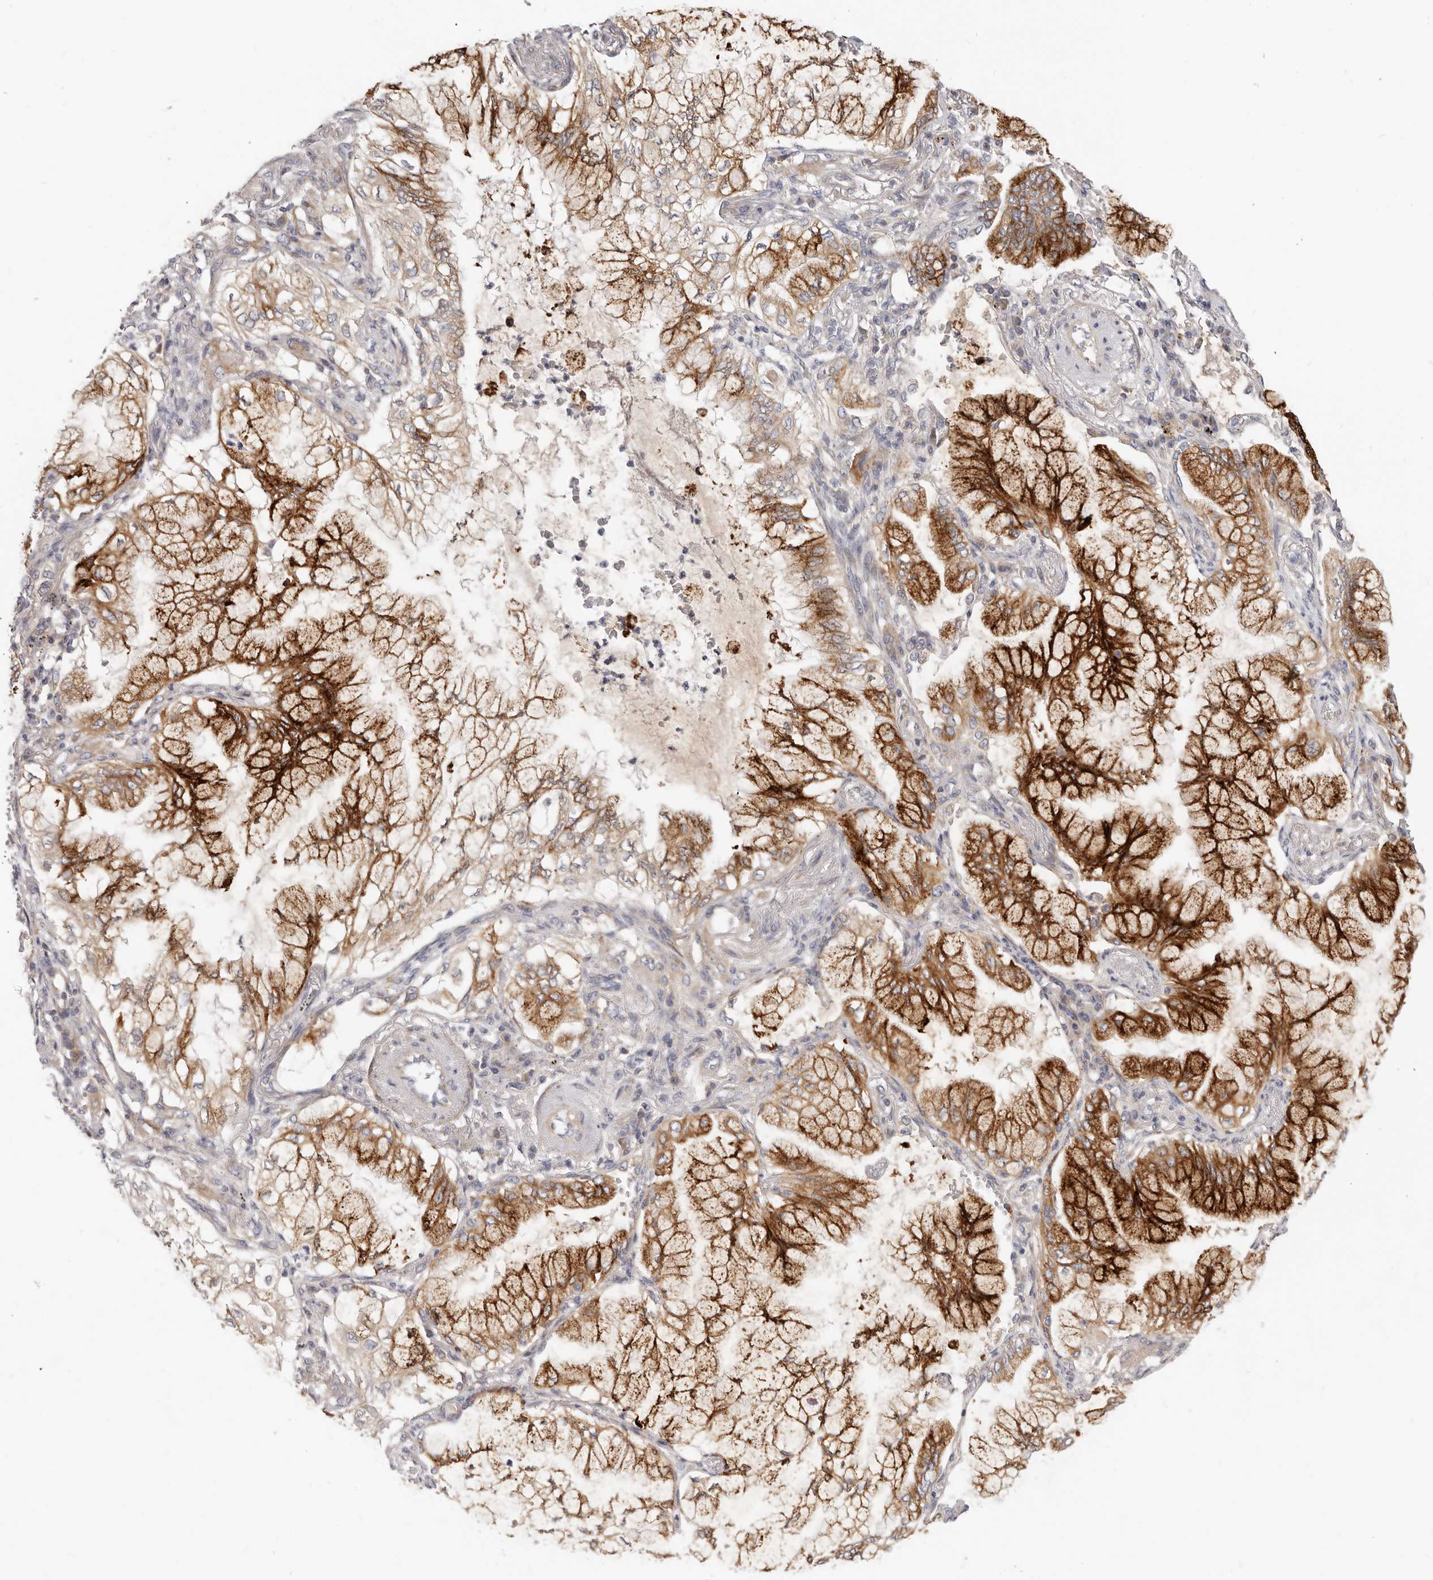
{"staining": {"intensity": "strong", "quantity": ">75%", "location": "cytoplasmic/membranous"}, "tissue": "lung cancer", "cell_type": "Tumor cells", "image_type": "cancer", "snomed": [{"axis": "morphology", "description": "Adenocarcinoma, NOS"}, {"axis": "topography", "description": "Lung"}], "caption": "Lung cancer tissue shows strong cytoplasmic/membranous positivity in approximately >75% of tumor cells The staining was performed using DAB (3,3'-diaminobenzidine) to visualize the protein expression in brown, while the nuclei were stained in blue with hematoxylin (Magnification: 20x).", "gene": "TFB2M", "patient": {"sex": "female", "age": 70}}